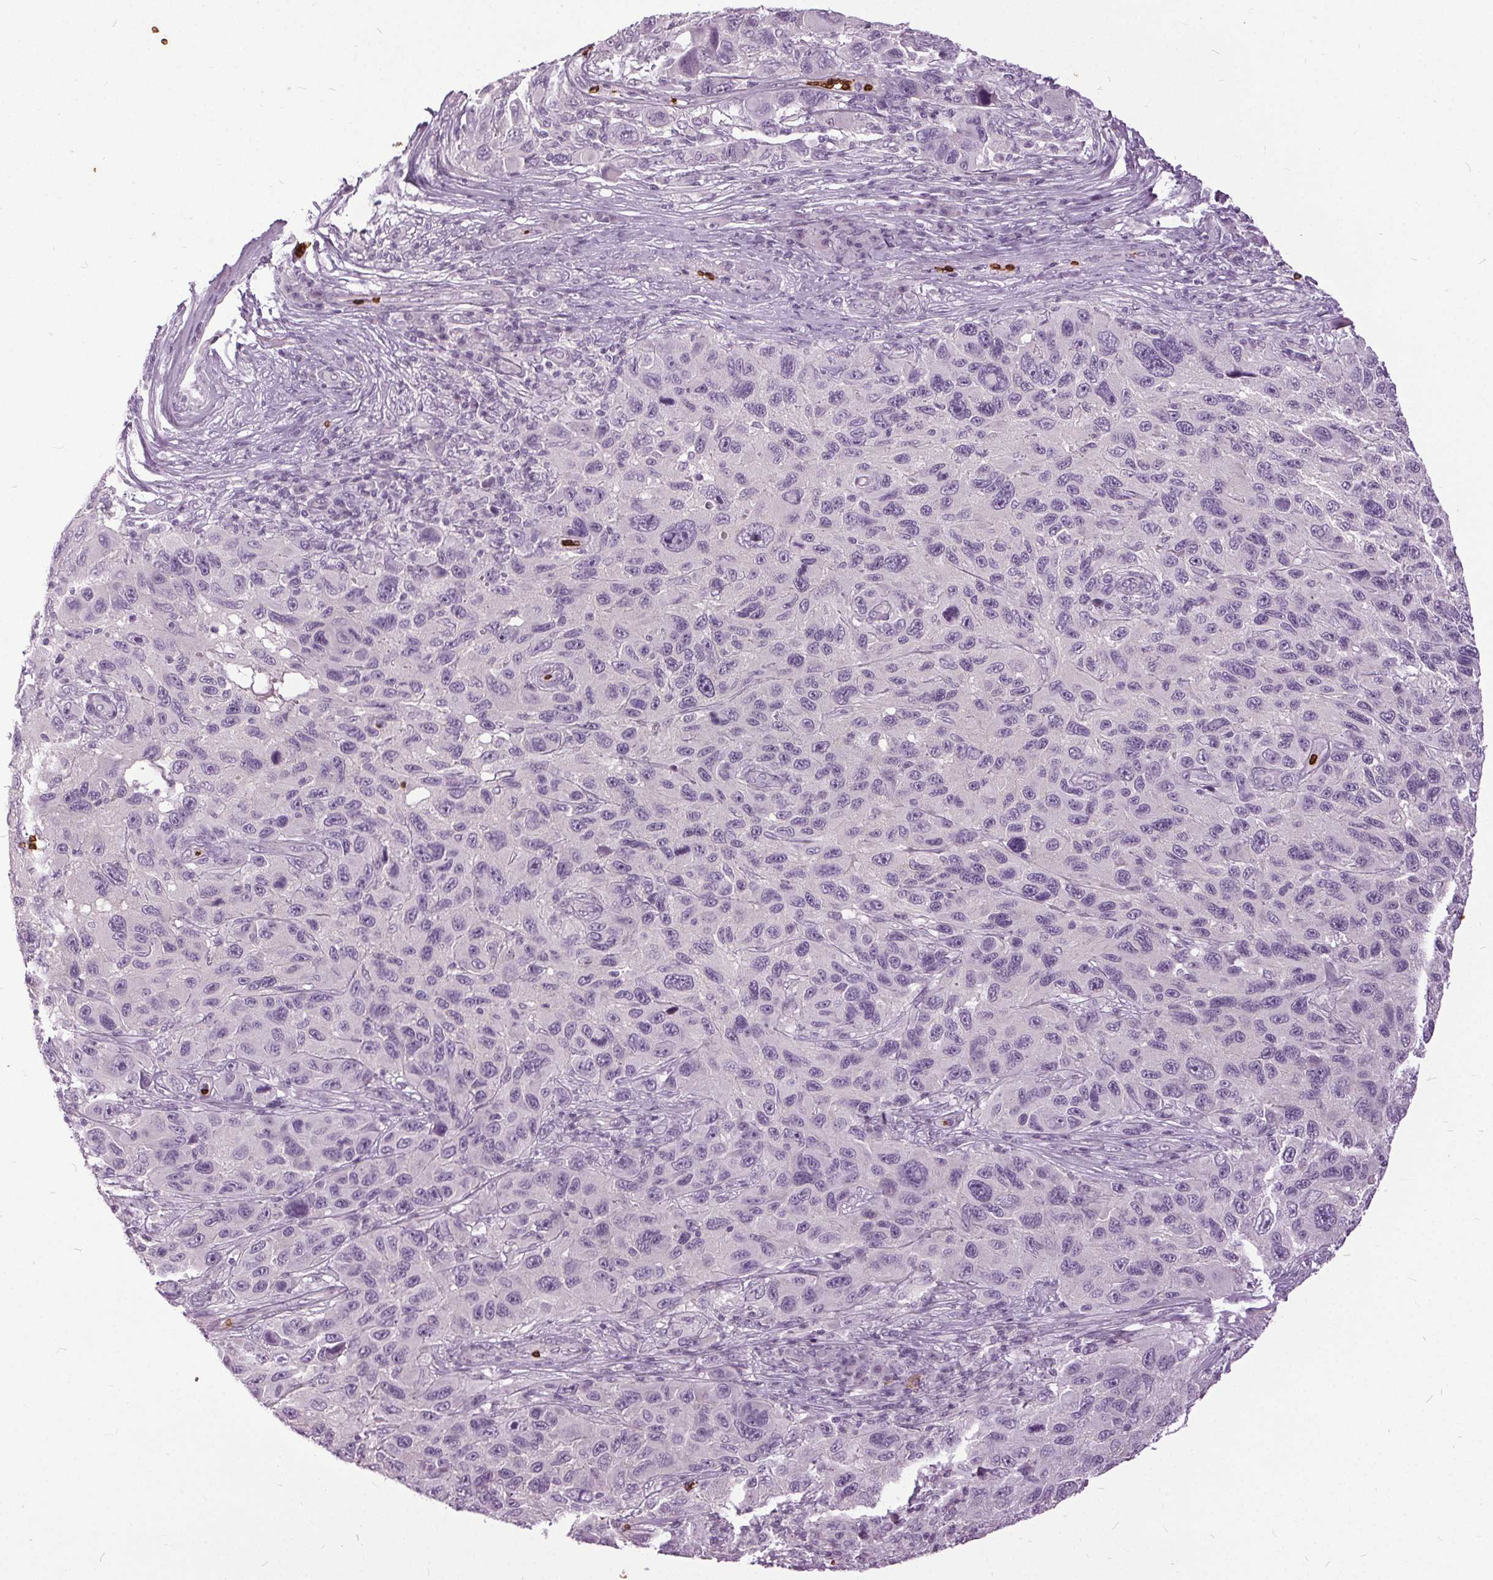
{"staining": {"intensity": "negative", "quantity": "none", "location": "none"}, "tissue": "melanoma", "cell_type": "Tumor cells", "image_type": "cancer", "snomed": [{"axis": "morphology", "description": "Malignant melanoma, NOS"}, {"axis": "topography", "description": "Skin"}], "caption": "Human malignant melanoma stained for a protein using immunohistochemistry exhibits no expression in tumor cells.", "gene": "SLC4A1", "patient": {"sex": "male", "age": 53}}